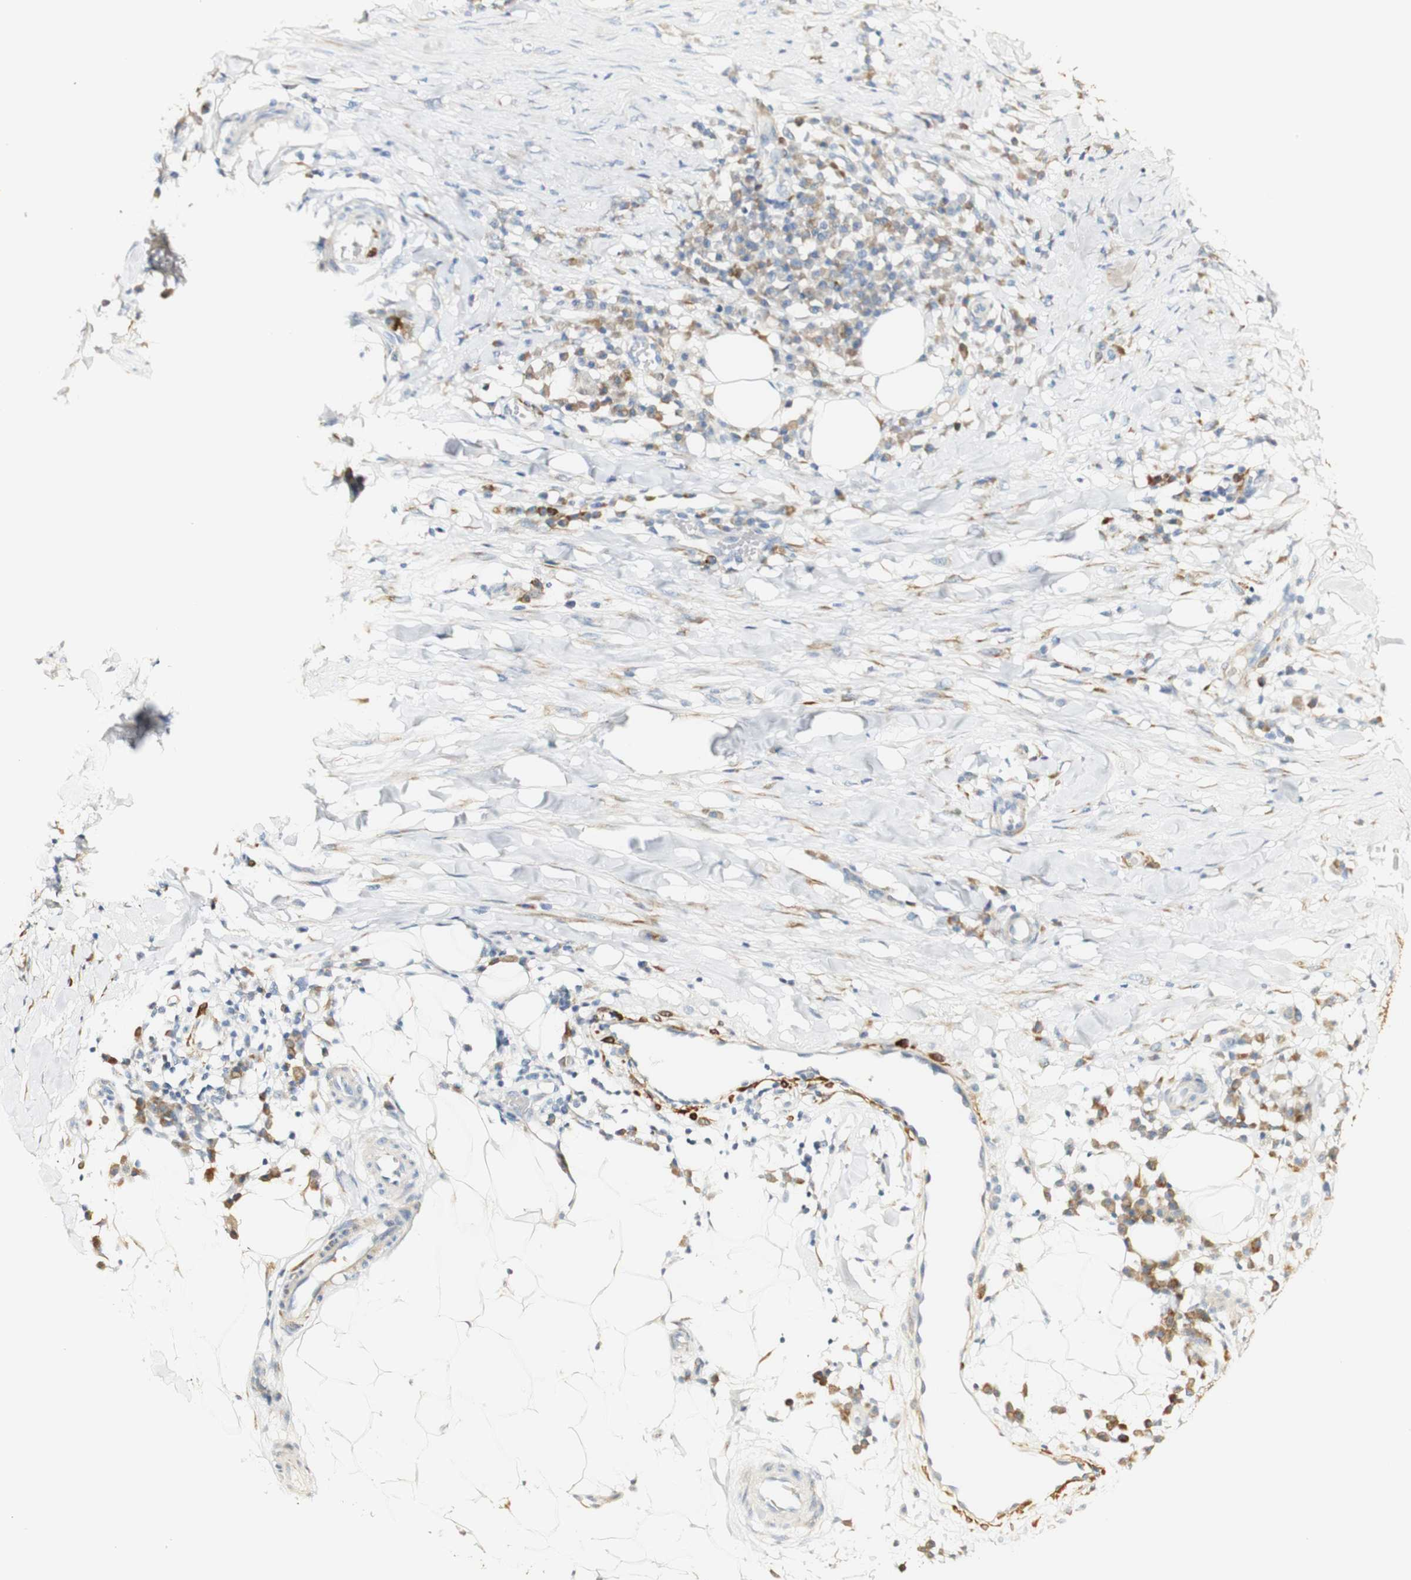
{"staining": {"intensity": "negative", "quantity": "none", "location": "none"}, "tissue": "skin cancer", "cell_type": "Tumor cells", "image_type": "cancer", "snomed": [{"axis": "morphology", "description": "Squamous cell carcinoma, NOS"}, {"axis": "topography", "description": "Skin"}], "caption": "Photomicrograph shows no protein expression in tumor cells of skin squamous cell carcinoma tissue.", "gene": "FMO3", "patient": {"sex": "male", "age": 24}}